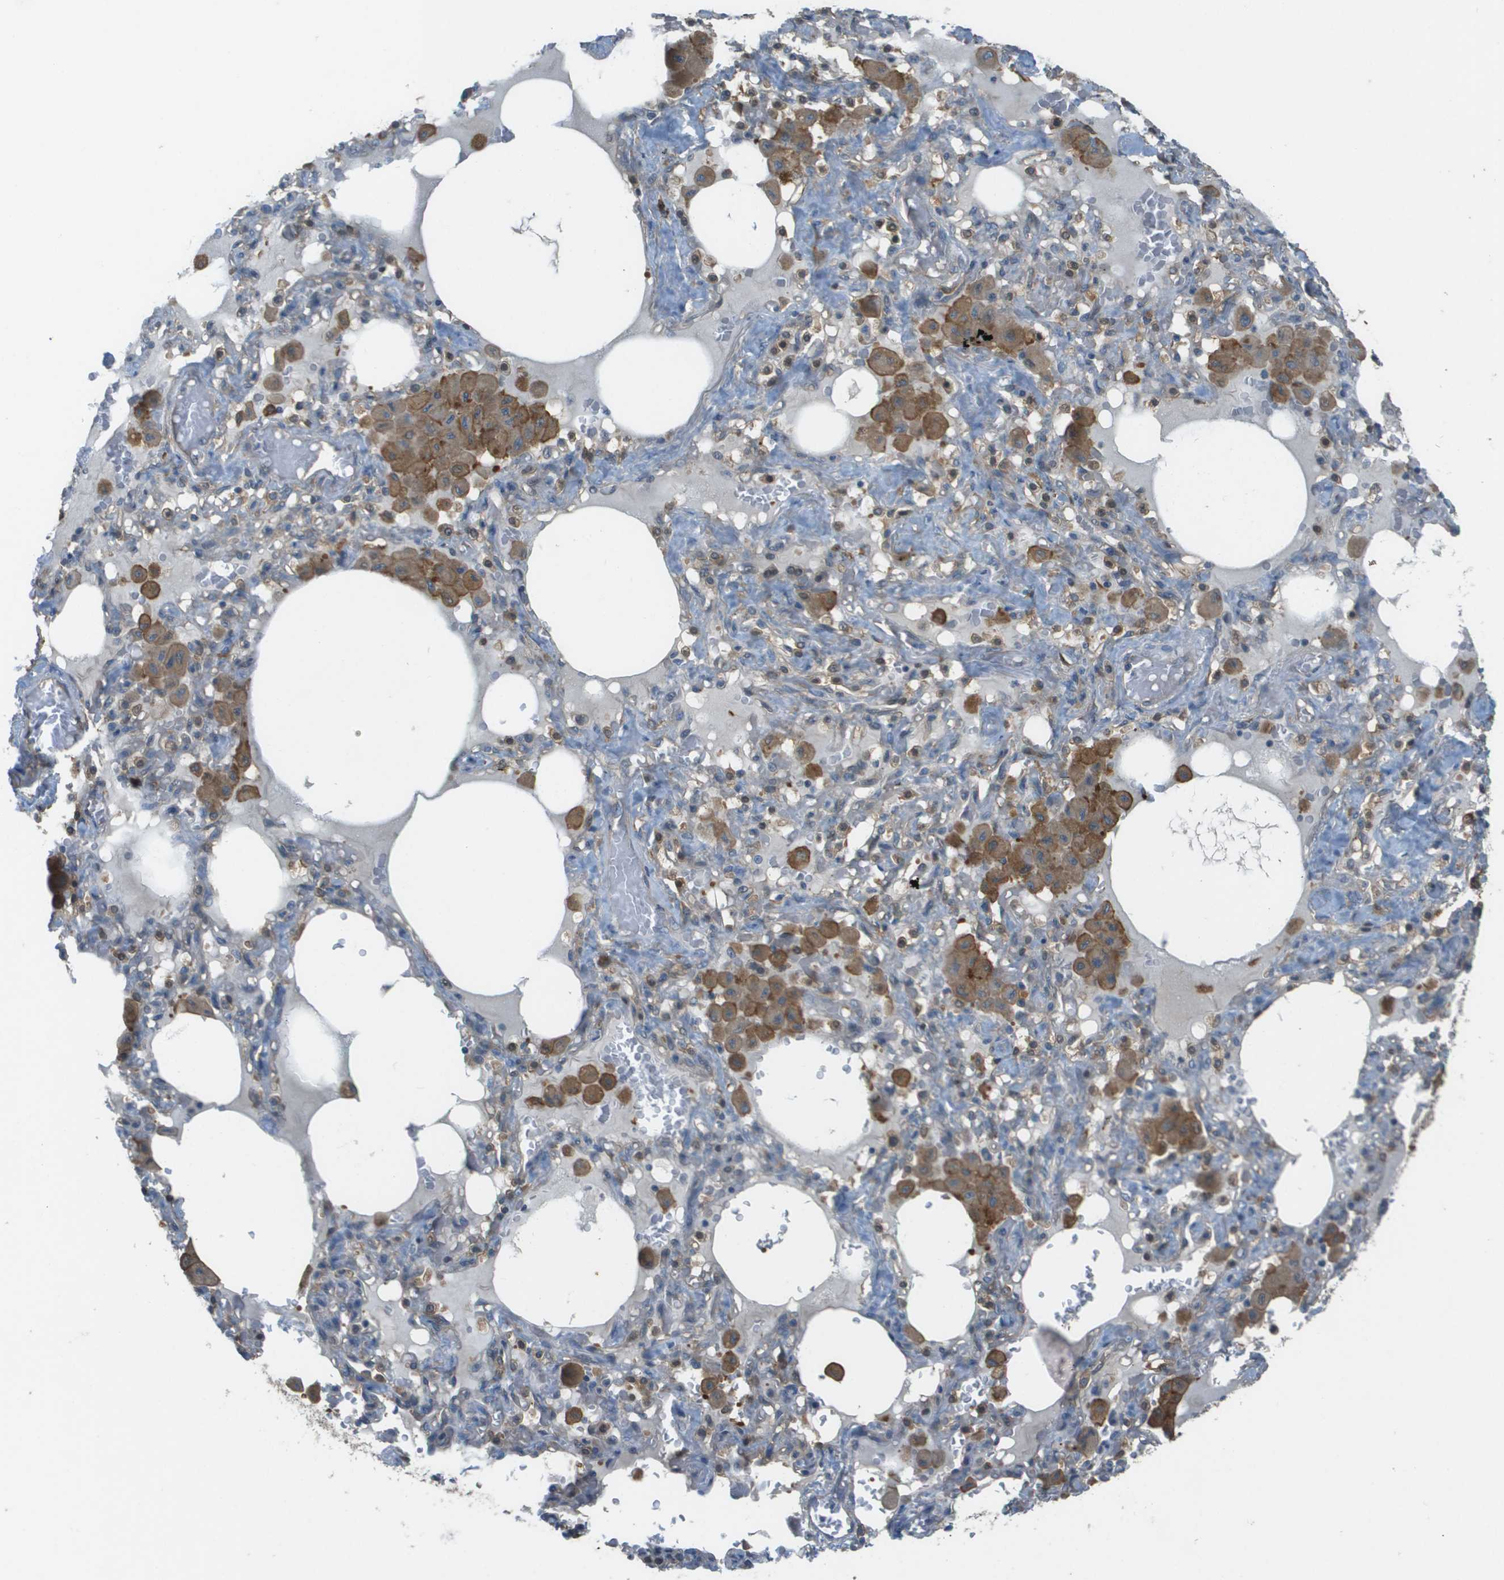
{"staining": {"intensity": "negative", "quantity": "none", "location": "none"}, "tissue": "lung cancer", "cell_type": "Tumor cells", "image_type": "cancer", "snomed": [{"axis": "morphology", "description": "Squamous cell carcinoma, NOS"}, {"axis": "topography", "description": "Lung"}], "caption": "This is an immunohistochemistry (IHC) histopathology image of human squamous cell carcinoma (lung). There is no staining in tumor cells.", "gene": "CORO1B", "patient": {"sex": "female", "age": 47}}